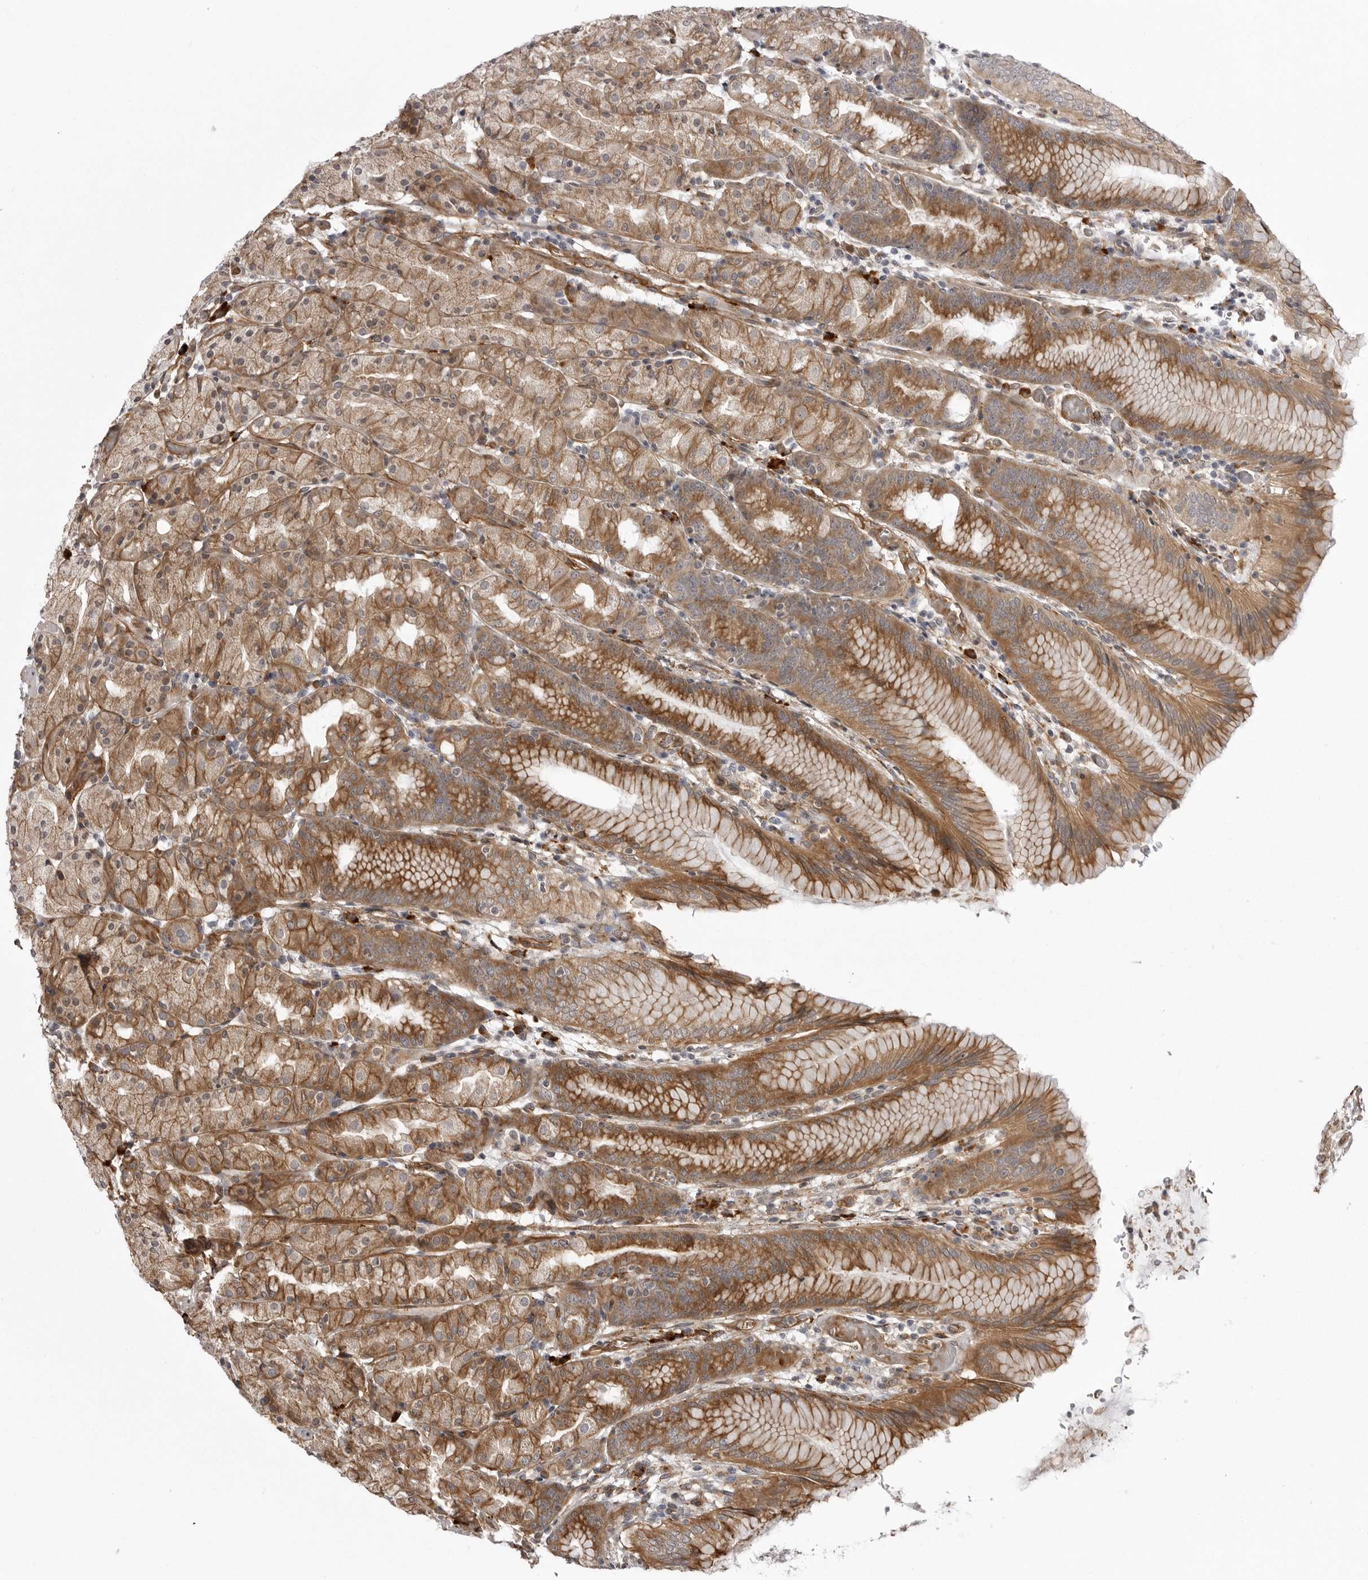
{"staining": {"intensity": "moderate", "quantity": "25%-75%", "location": "cytoplasmic/membranous"}, "tissue": "stomach", "cell_type": "Glandular cells", "image_type": "normal", "snomed": [{"axis": "morphology", "description": "Normal tissue, NOS"}, {"axis": "topography", "description": "Stomach, upper"}], "caption": "Protein expression analysis of normal human stomach reveals moderate cytoplasmic/membranous expression in about 25%-75% of glandular cells. Immunohistochemistry (ihc) stains the protein in brown and the nuclei are stained blue.", "gene": "ARL5A", "patient": {"sex": "male", "age": 48}}